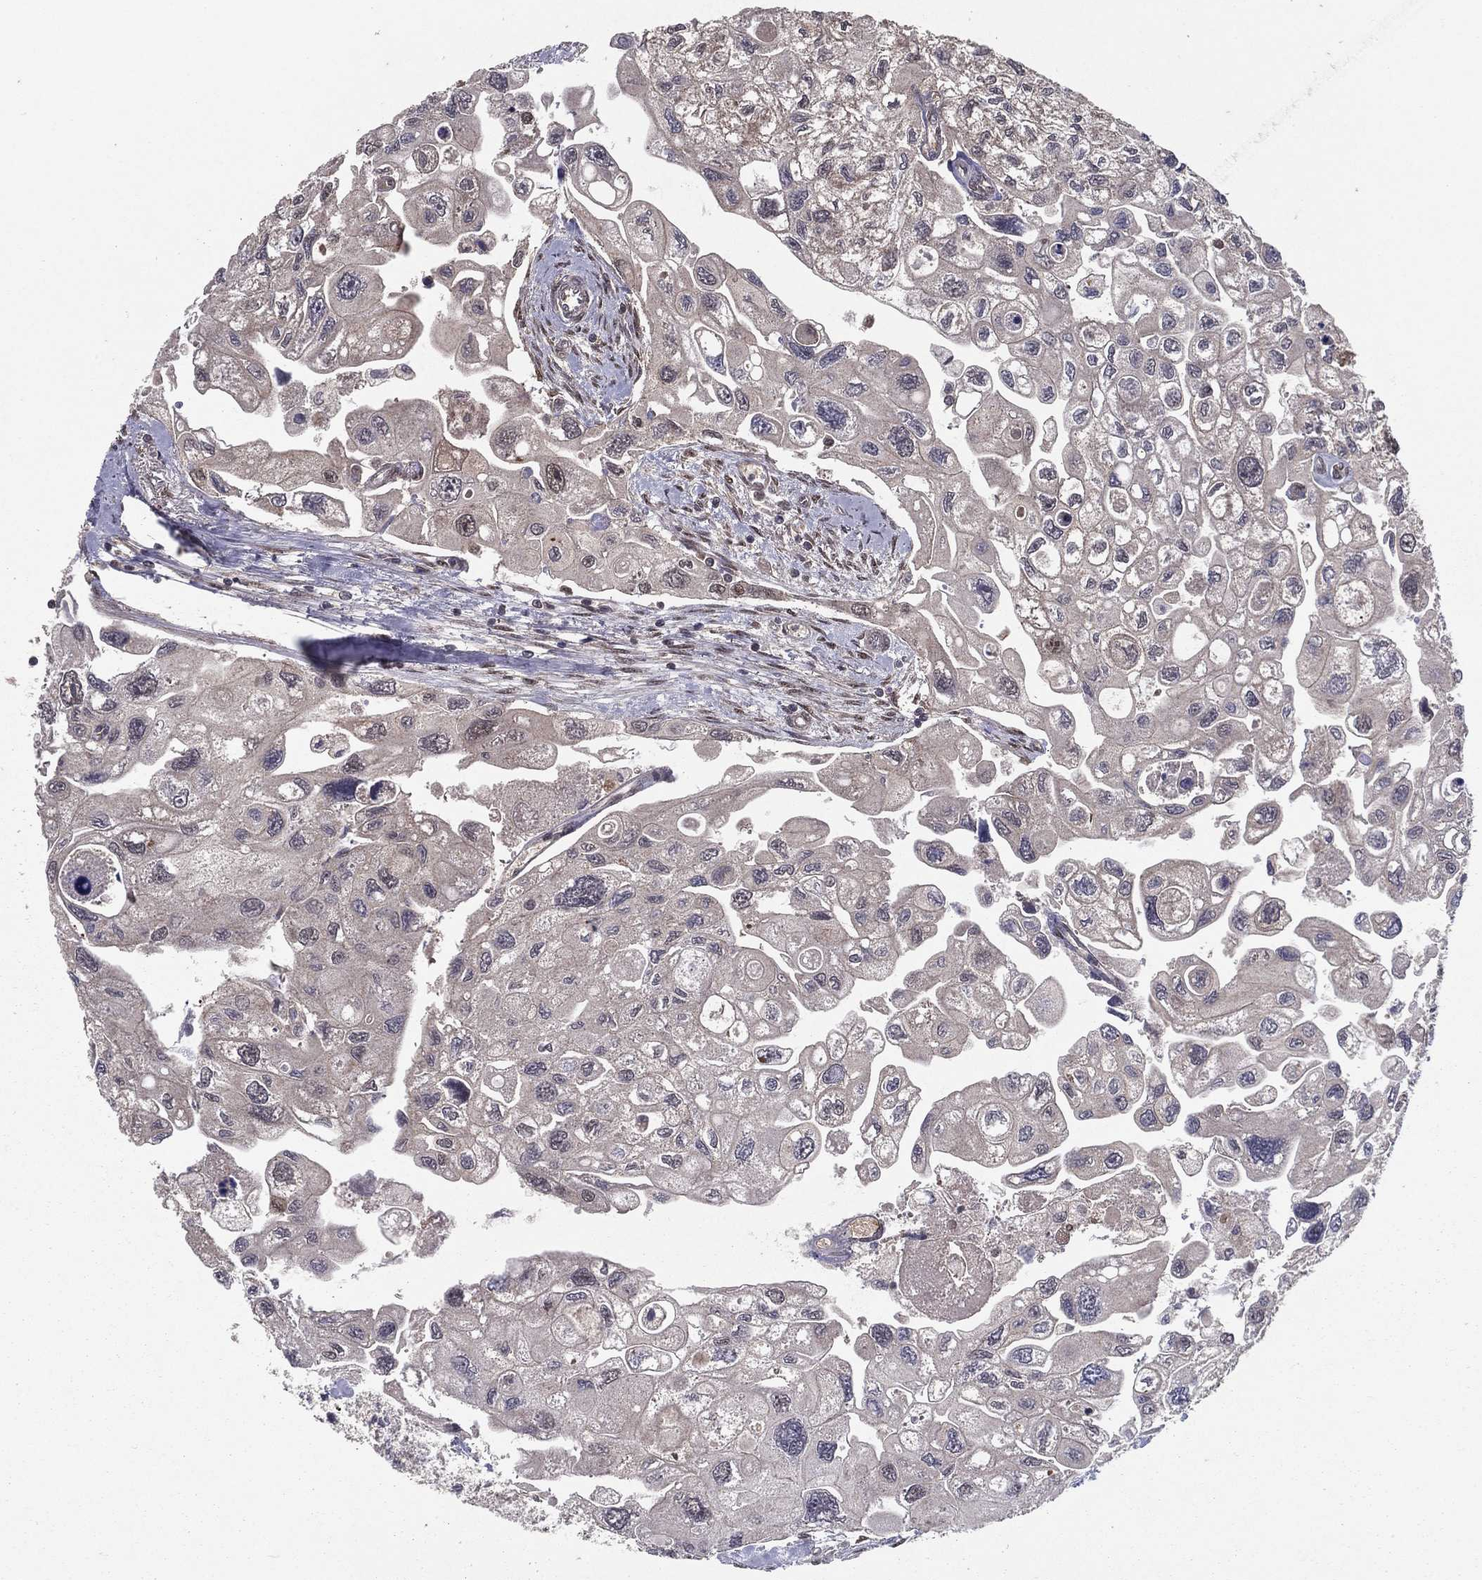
{"staining": {"intensity": "negative", "quantity": "none", "location": "none"}, "tissue": "urothelial cancer", "cell_type": "Tumor cells", "image_type": "cancer", "snomed": [{"axis": "morphology", "description": "Urothelial carcinoma, High grade"}, {"axis": "topography", "description": "Urinary bladder"}], "caption": "IHC micrograph of neoplastic tissue: human high-grade urothelial carcinoma stained with DAB displays no significant protein positivity in tumor cells.", "gene": "CARM1", "patient": {"sex": "male", "age": 59}}